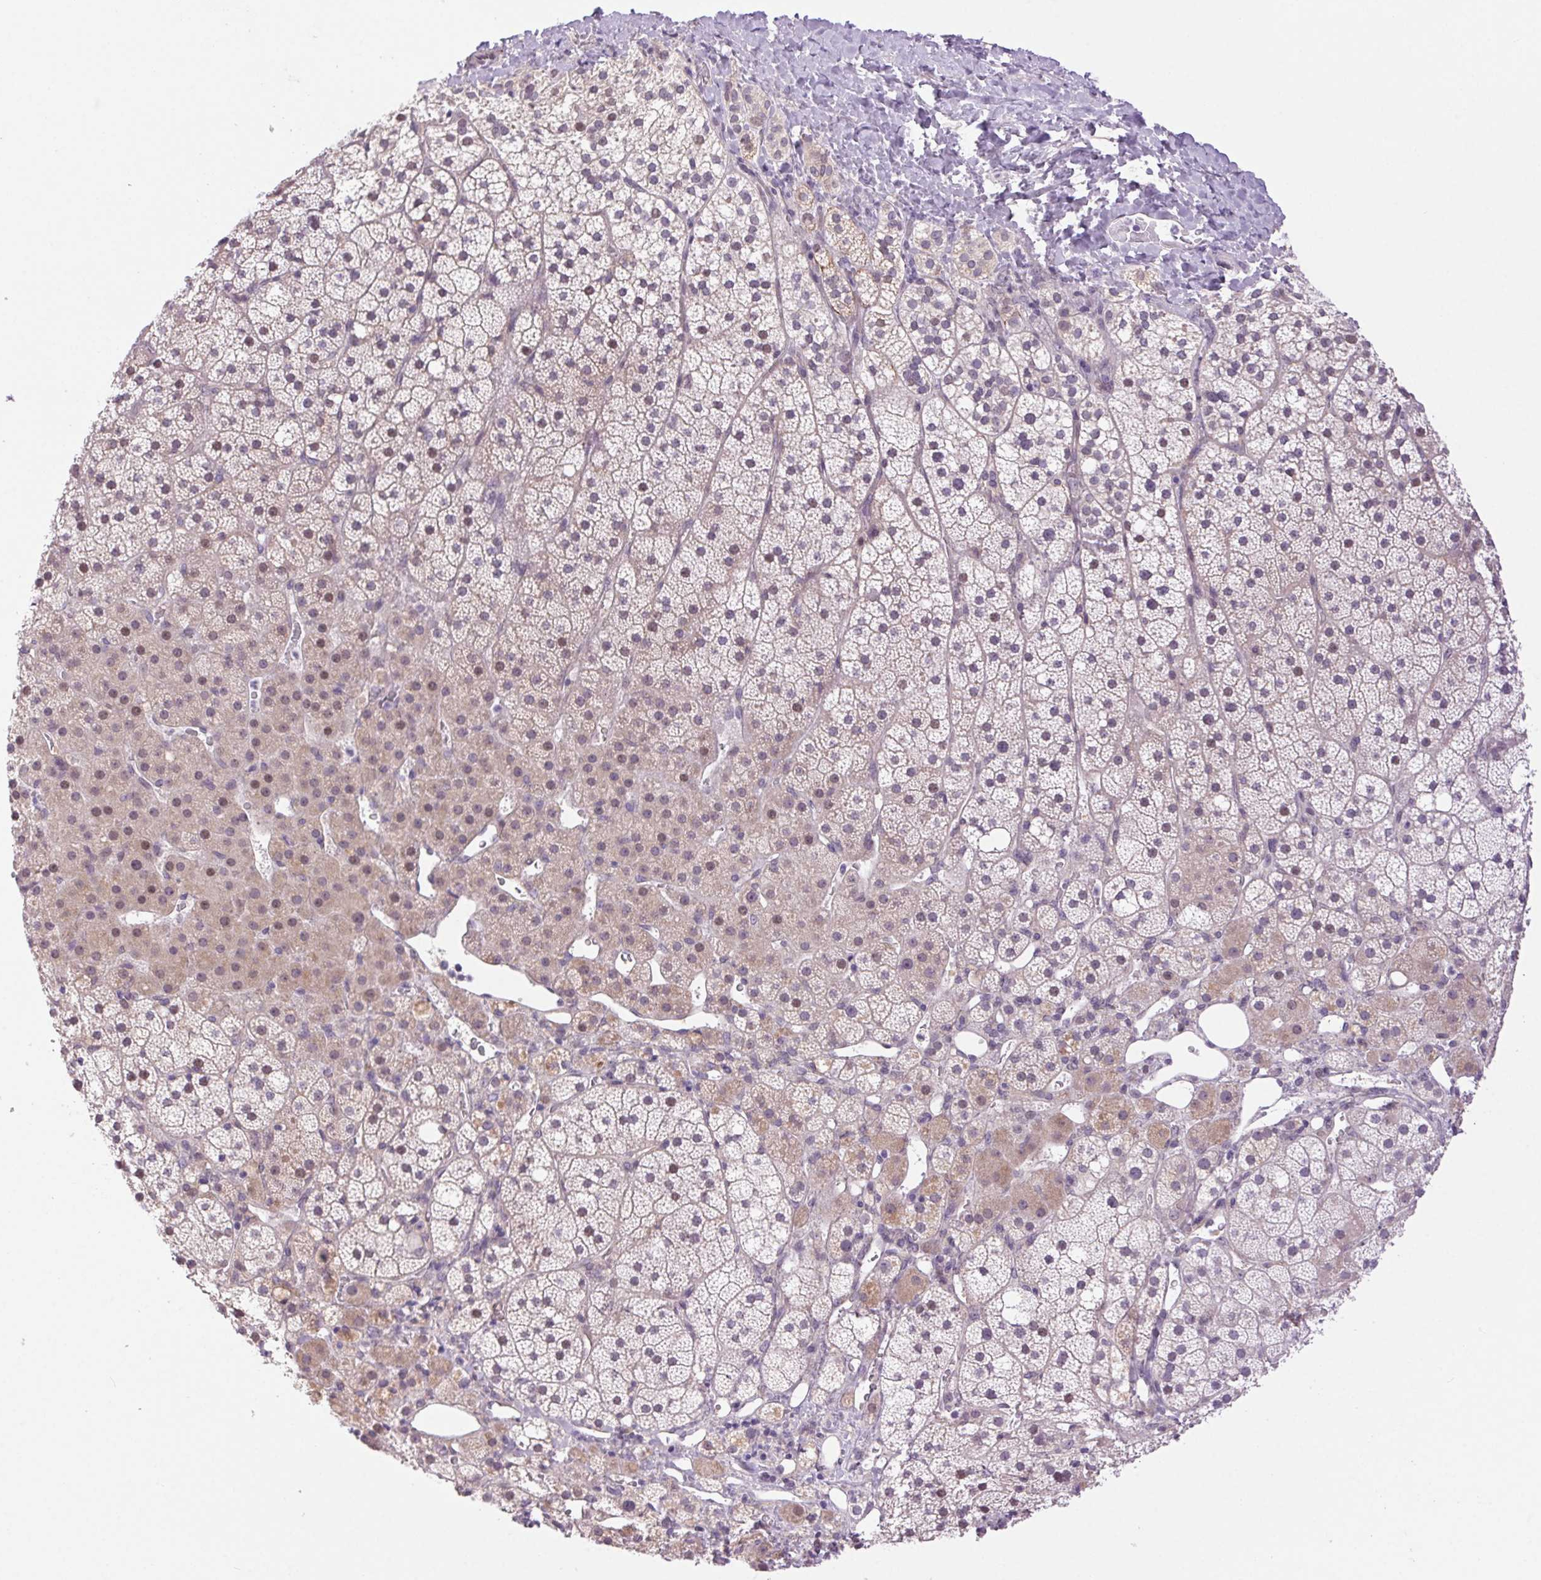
{"staining": {"intensity": "weak", "quantity": "25%-75%", "location": "cytoplasmic/membranous,nuclear"}, "tissue": "adrenal gland", "cell_type": "Glandular cells", "image_type": "normal", "snomed": [{"axis": "morphology", "description": "Normal tissue, NOS"}, {"axis": "topography", "description": "Adrenal gland"}], "caption": "IHC (DAB (3,3'-diaminobenzidine)) staining of benign human adrenal gland displays weak cytoplasmic/membranous,nuclear protein staining in about 25%-75% of glandular cells.", "gene": "SYT11", "patient": {"sex": "male", "age": 53}}